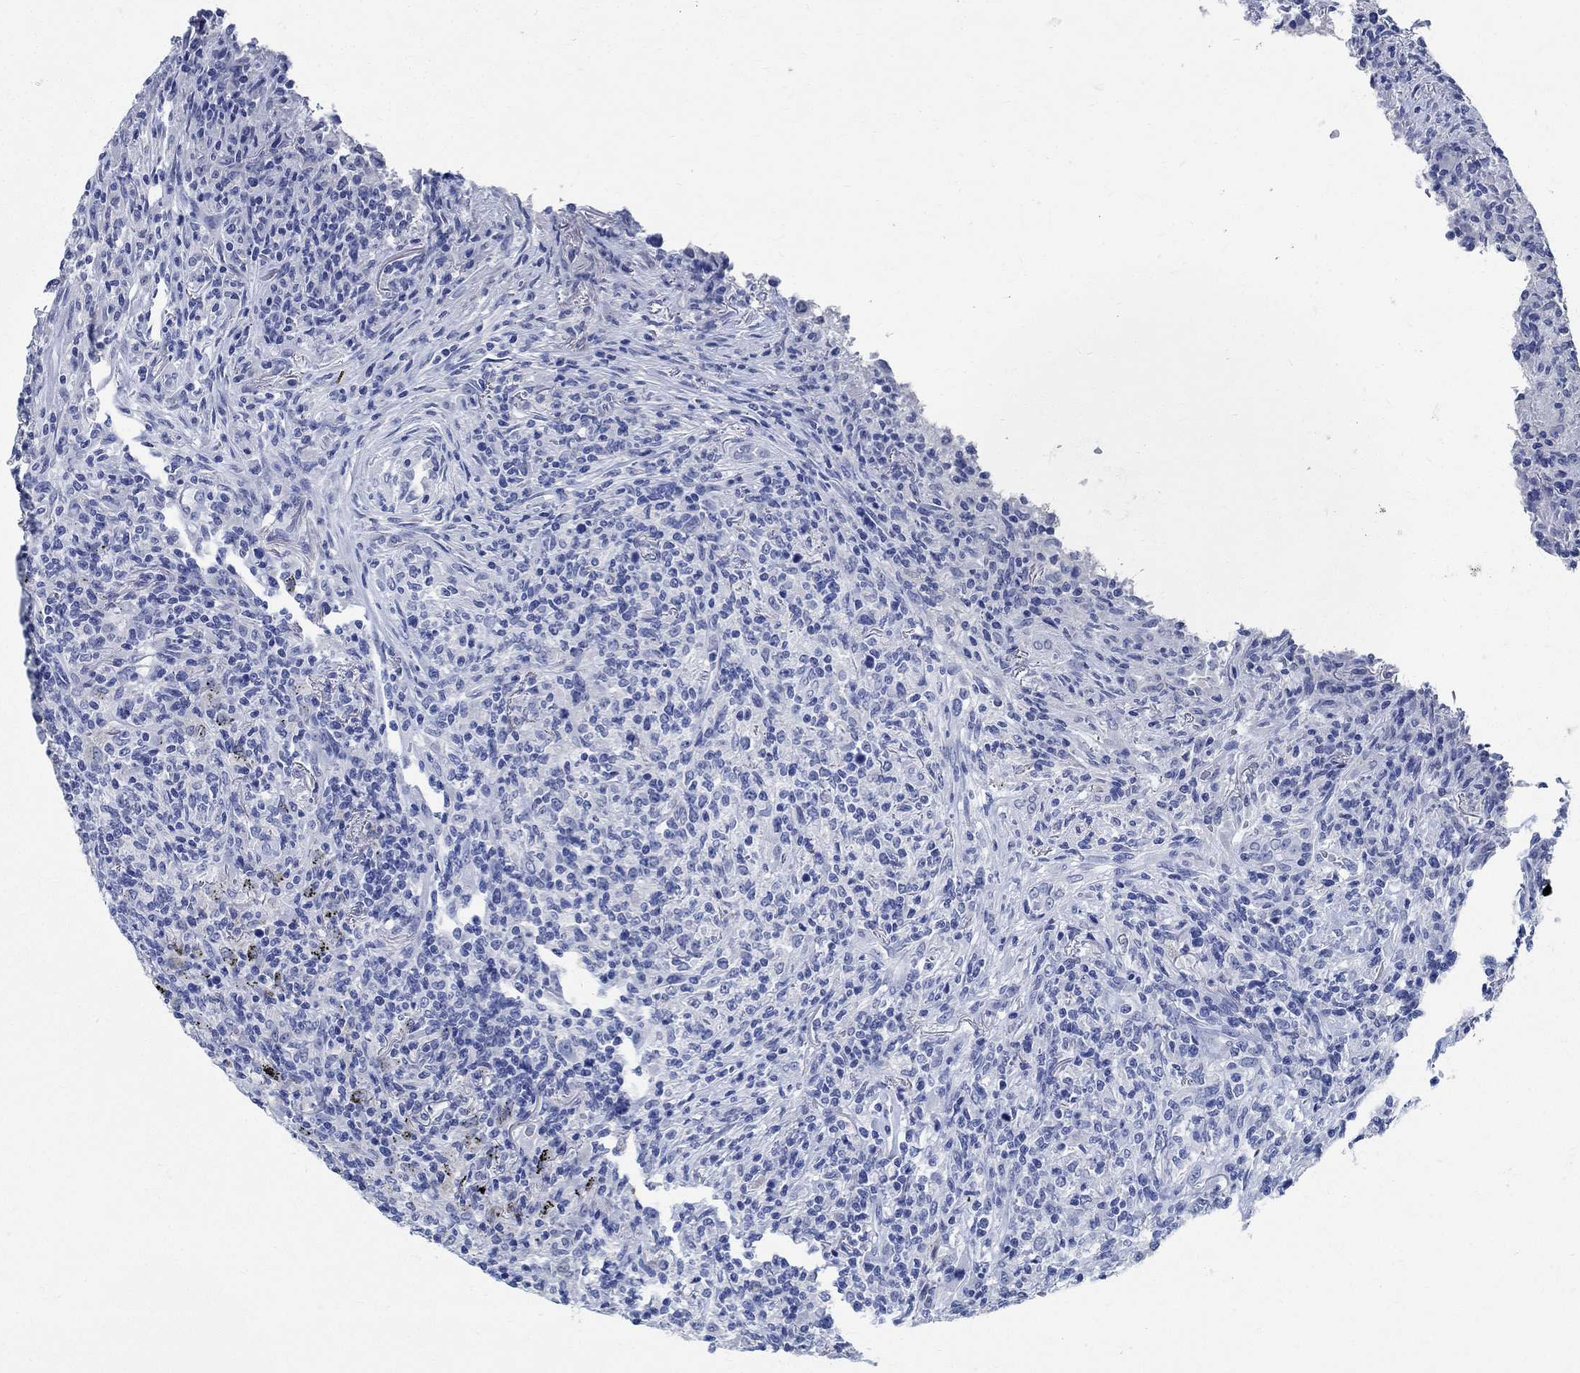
{"staining": {"intensity": "negative", "quantity": "none", "location": "none"}, "tissue": "lymphoma", "cell_type": "Tumor cells", "image_type": "cancer", "snomed": [{"axis": "morphology", "description": "Malignant lymphoma, non-Hodgkin's type, High grade"}, {"axis": "topography", "description": "Lung"}], "caption": "Immunohistochemistry (IHC) image of lymphoma stained for a protein (brown), which reveals no positivity in tumor cells.", "gene": "TMEM221", "patient": {"sex": "male", "age": 79}}